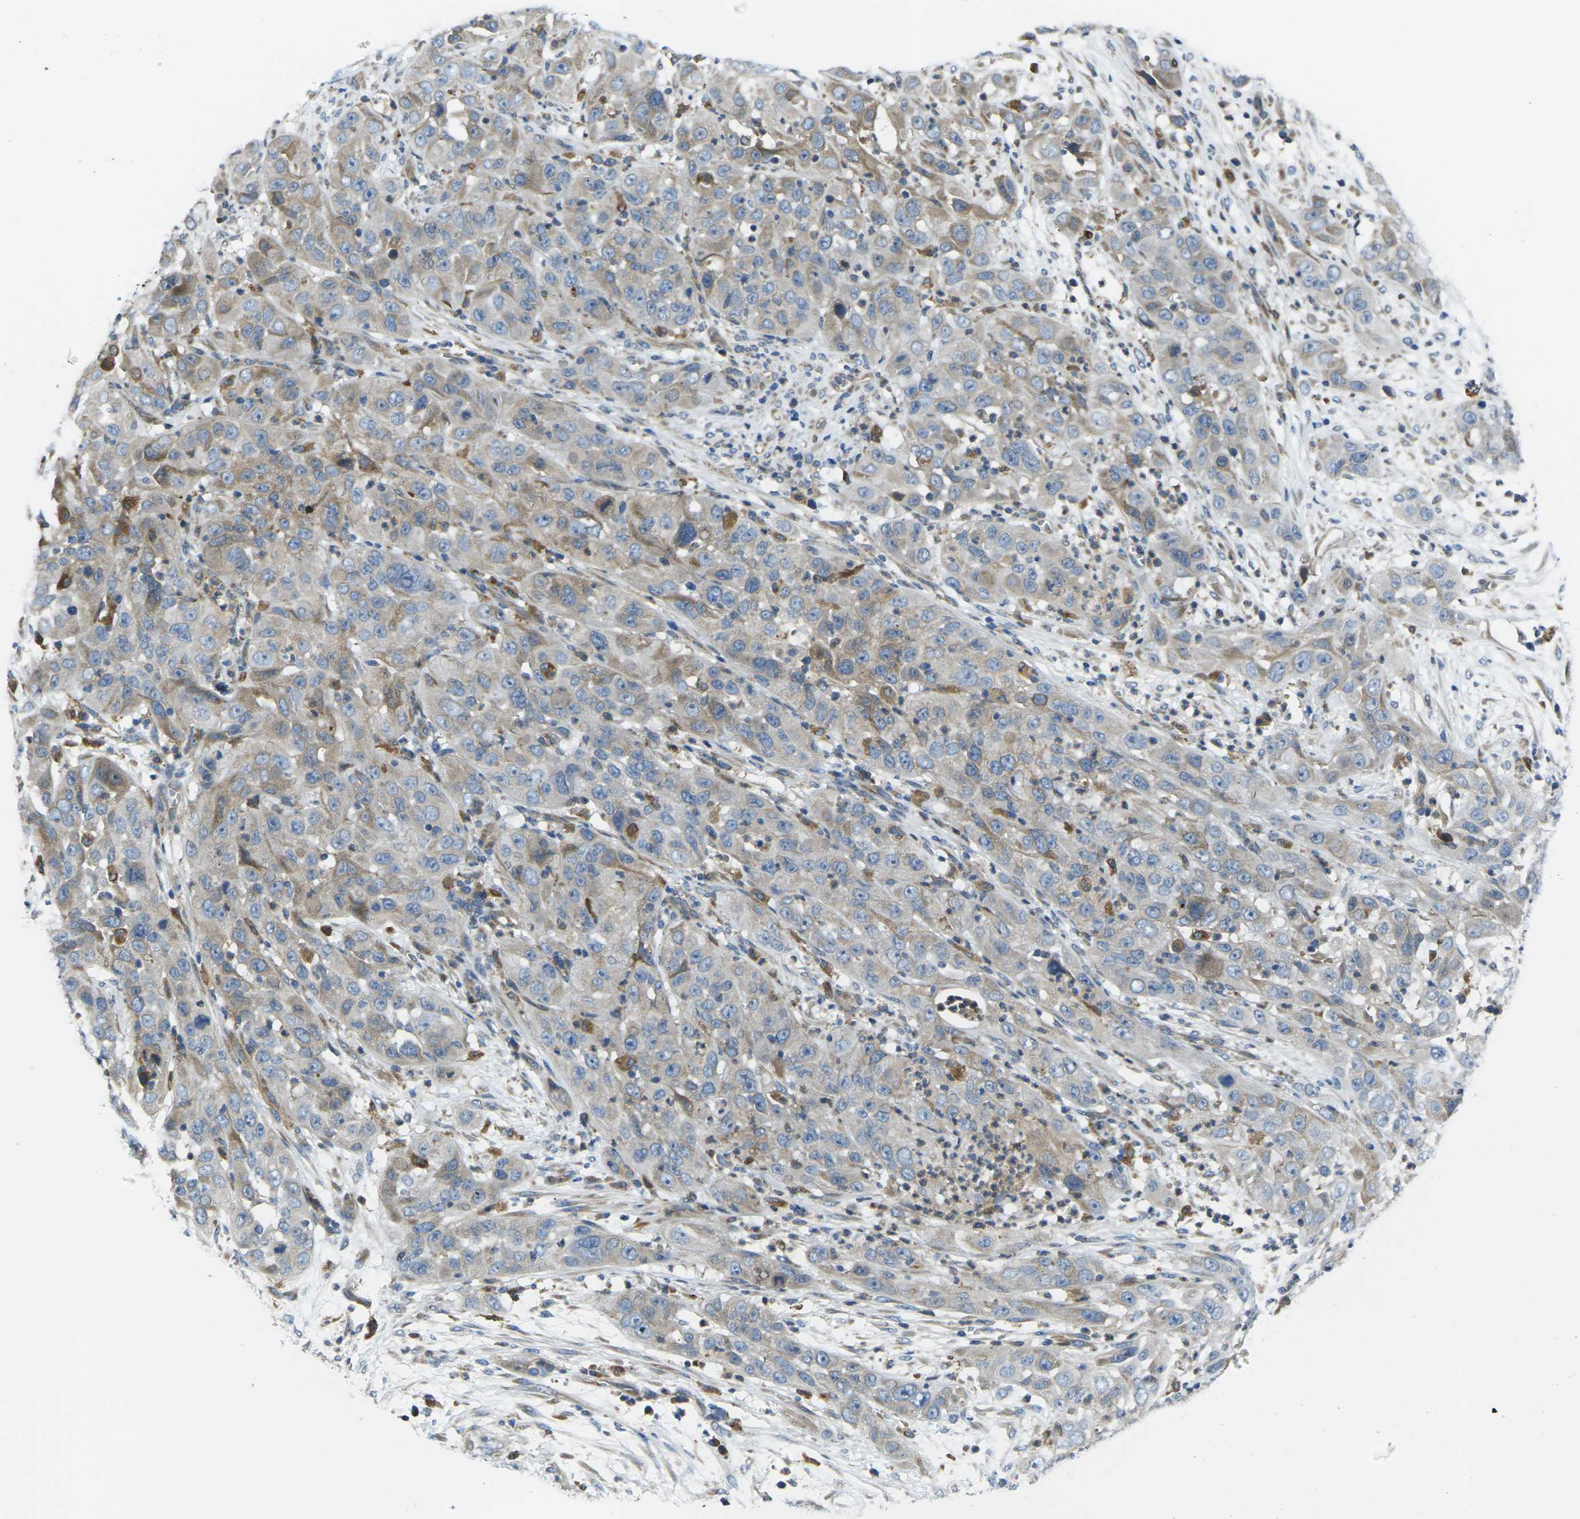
{"staining": {"intensity": "weak", "quantity": ">75%", "location": "cytoplasmic/membranous"}, "tissue": "cervical cancer", "cell_type": "Tumor cells", "image_type": "cancer", "snomed": [{"axis": "morphology", "description": "Squamous cell carcinoma, NOS"}, {"axis": "topography", "description": "Cervix"}], "caption": "There is low levels of weak cytoplasmic/membranous staining in tumor cells of squamous cell carcinoma (cervical), as demonstrated by immunohistochemical staining (brown color).", "gene": "FZD1", "patient": {"sex": "female", "age": 32}}